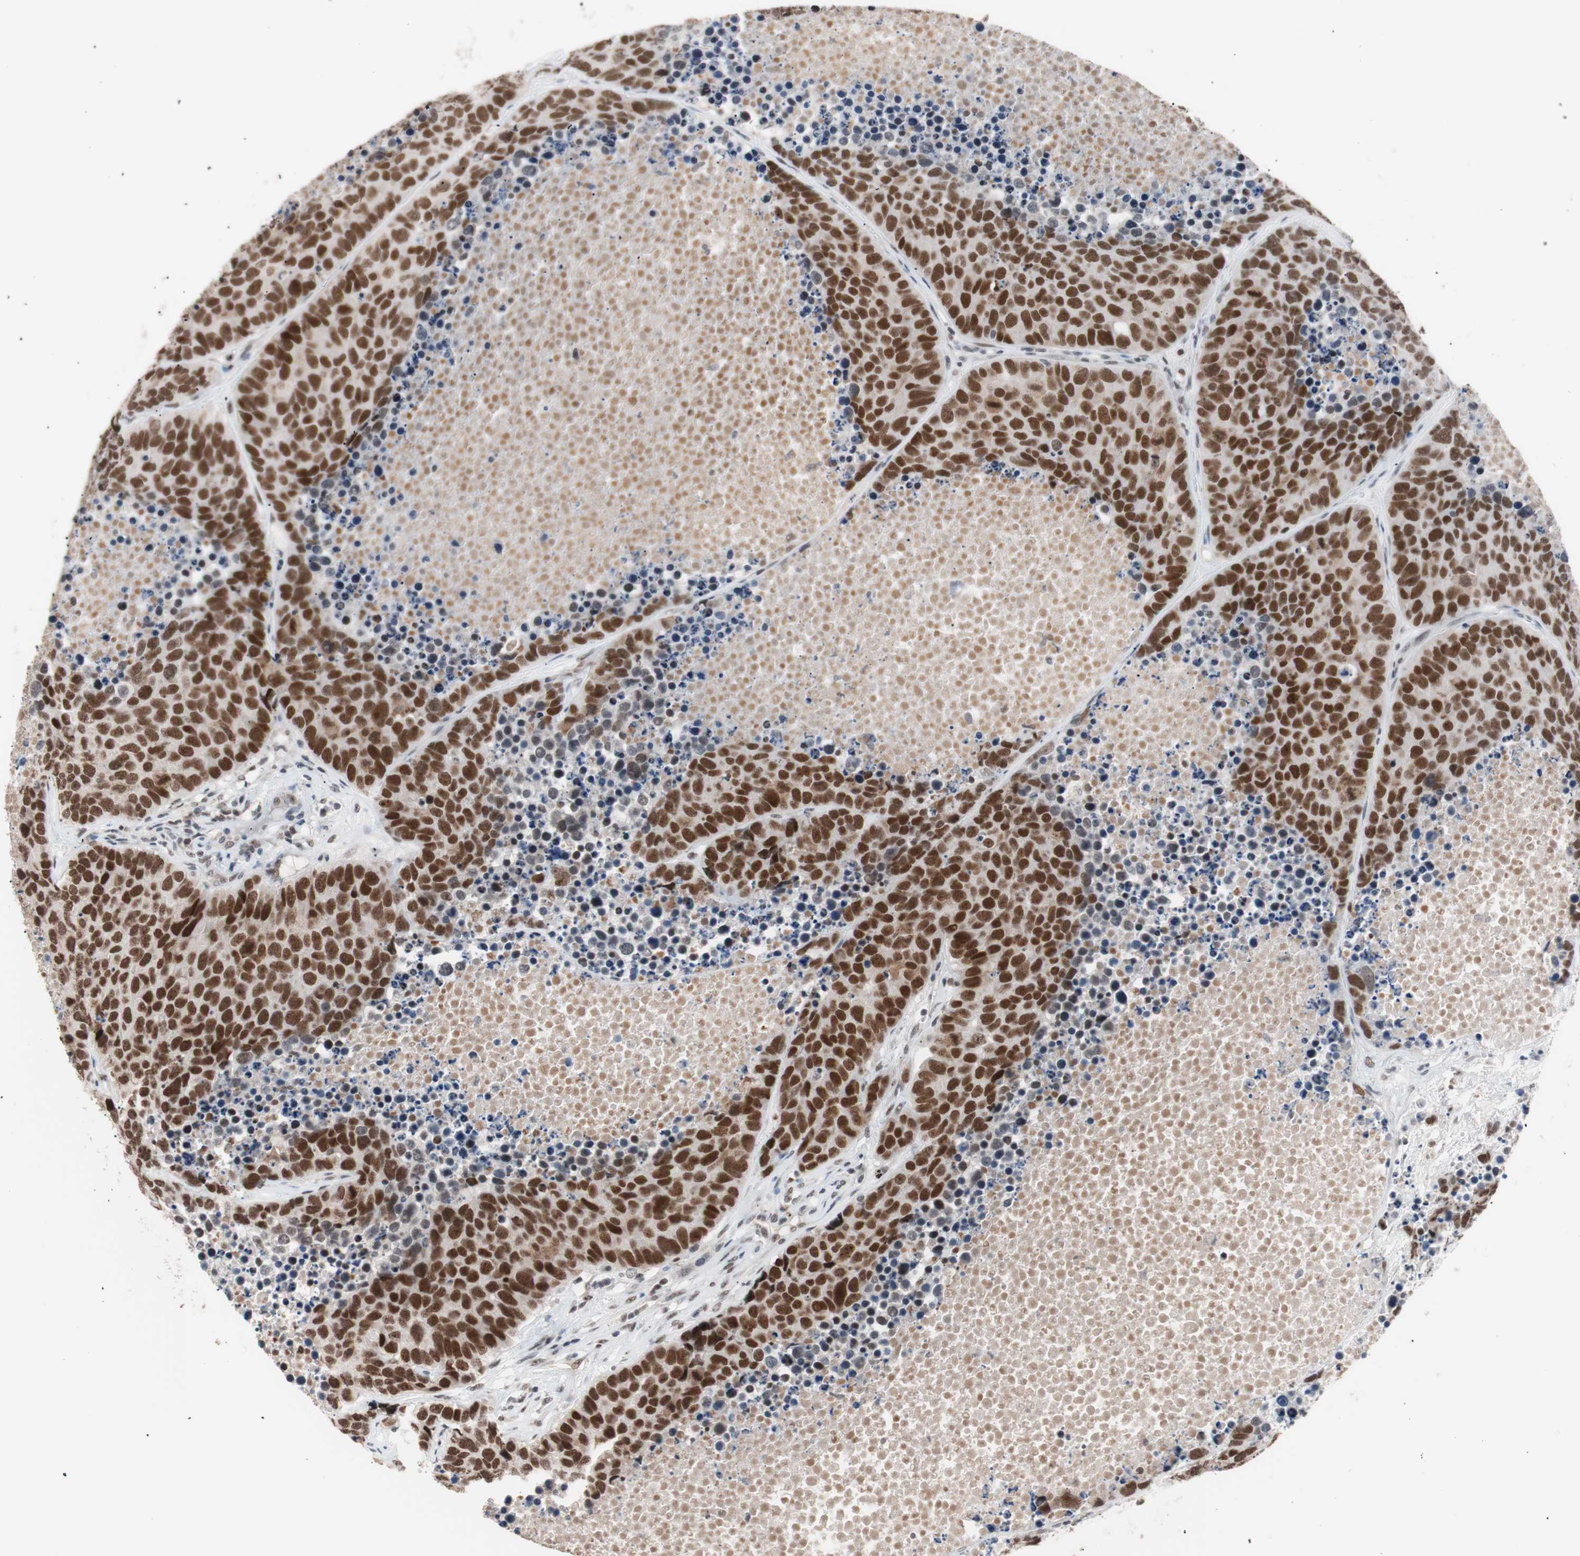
{"staining": {"intensity": "moderate", "quantity": ">75%", "location": "nuclear"}, "tissue": "carcinoid", "cell_type": "Tumor cells", "image_type": "cancer", "snomed": [{"axis": "morphology", "description": "Carcinoid, malignant, NOS"}, {"axis": "topography", "description": "Lung"}], "caption": "The photomicrograph displays a brown stain indicating the presence of a protein in the nuclear of tumor cells in carcinoid (malignant).", "gene": "LIG3", "patient": {"sex": "male", "age": 60}}